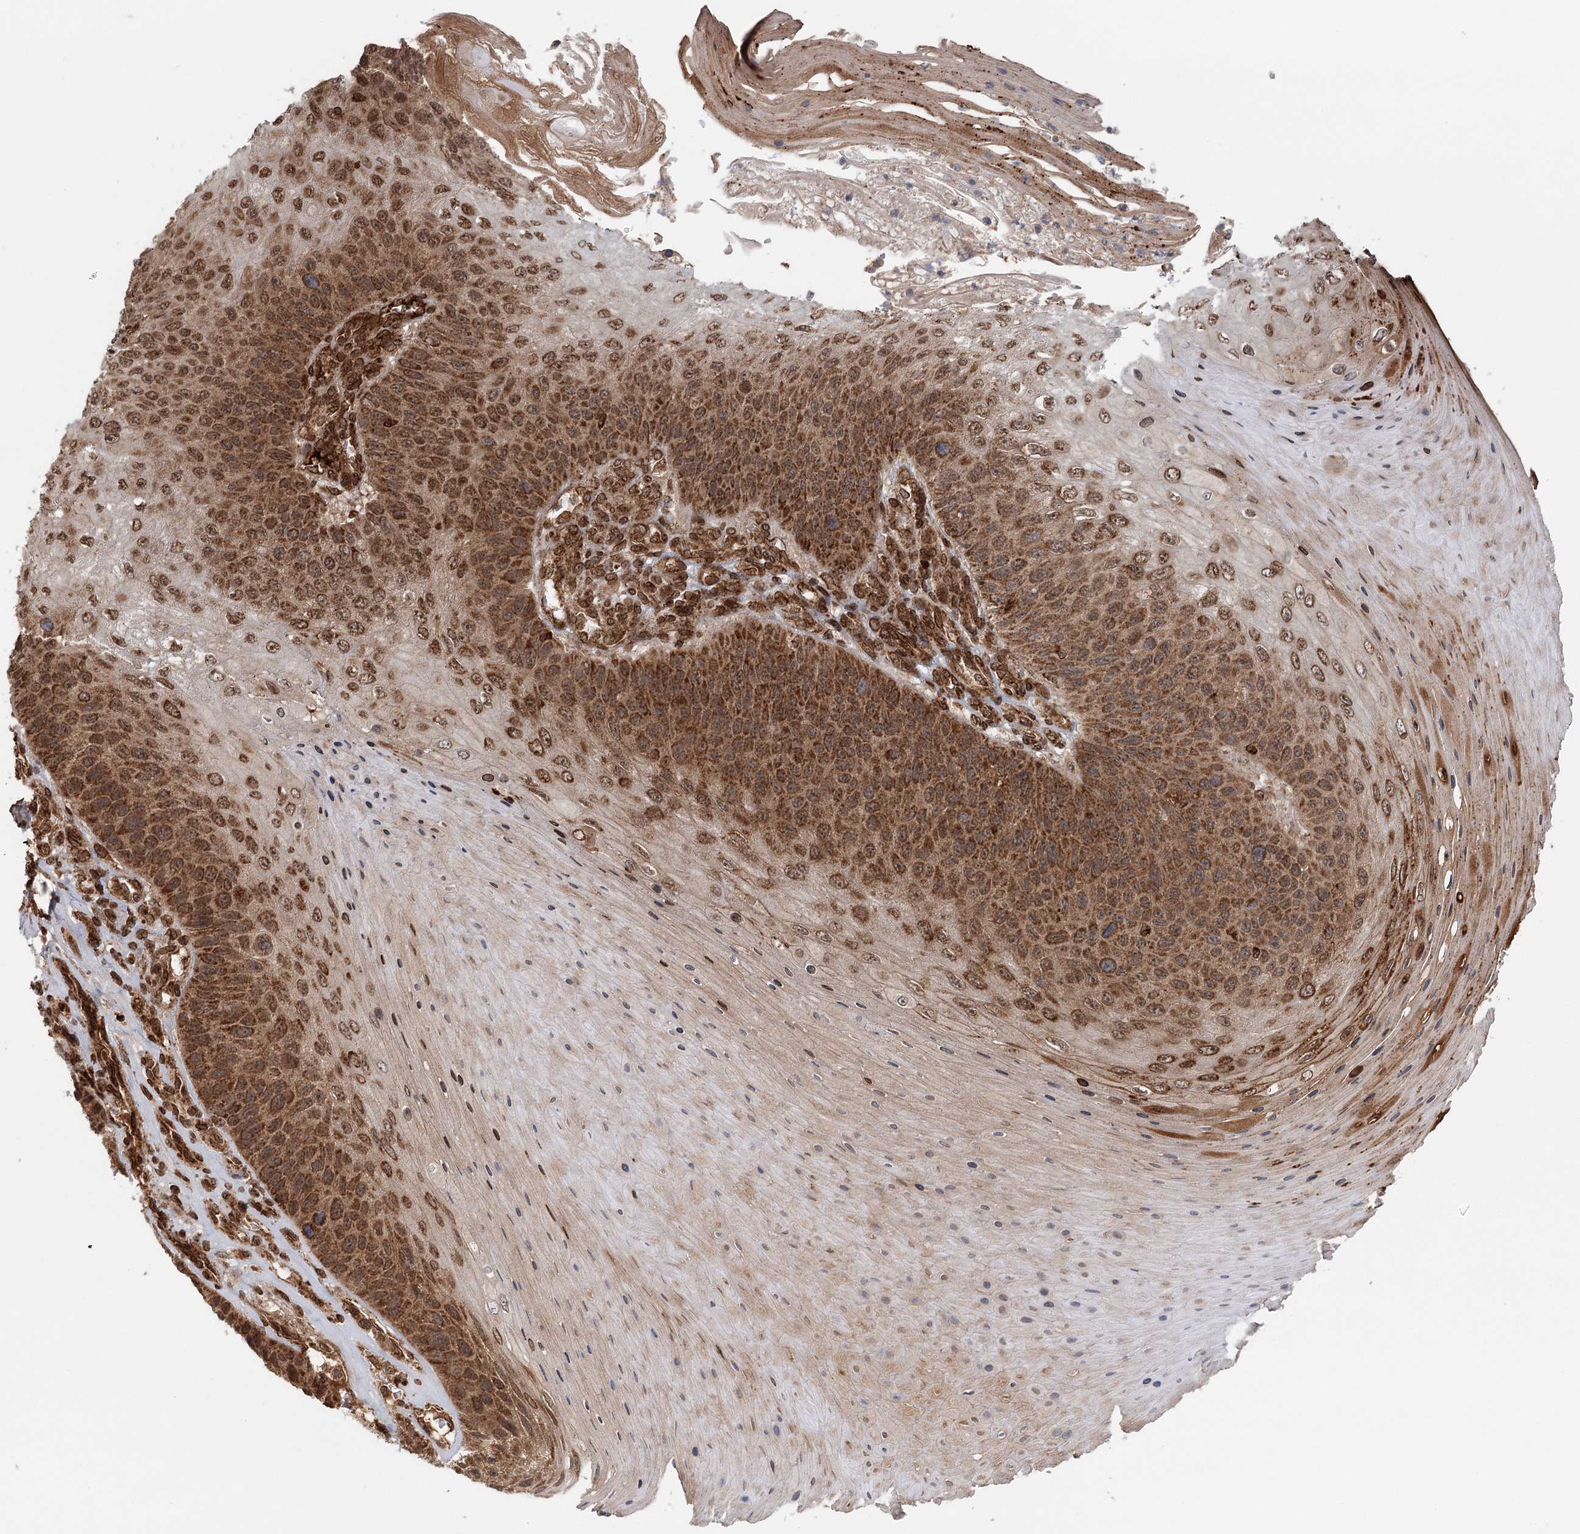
{"staining": {"intensity": "strong", "quantity": "25%-75%", "location": "nuclear"}, "tissue": "skin cancer", "cell_type": "Tumor cells", "image_type": "cancer", "snomed": [{"axis": "morphology", "description": "Squamous cell carcinoma, NOS"}, {"axis": "topography", "description": "Skin"}], "caption": "A brown stain highlights strong nuclear expression of a protein in skin cancer tumor cells.", "gene": "BCKDHA", "patient": {"sex": "female", "age": 88}}